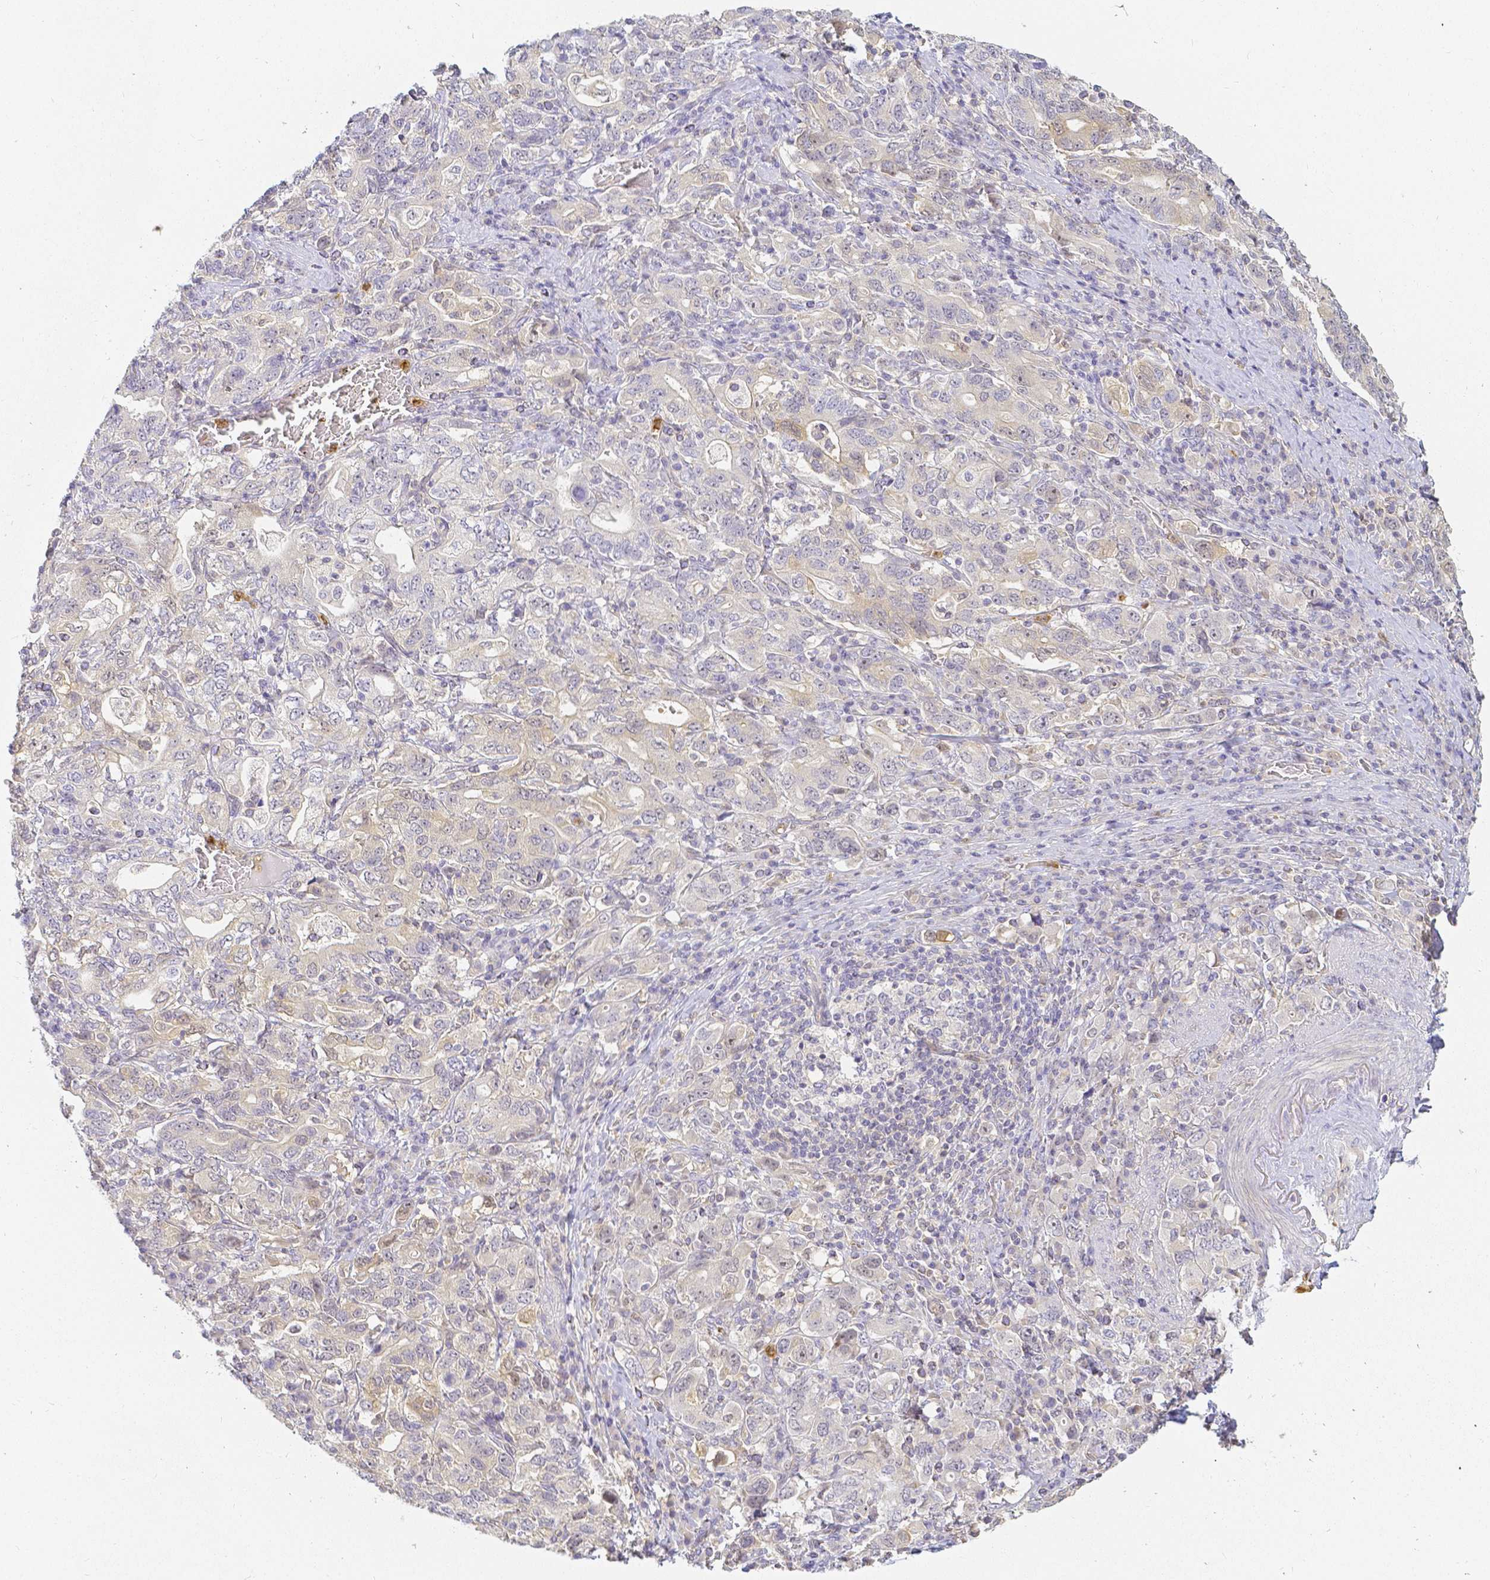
{"staining": {"intensity": "negative", "quantity": "none", "location": "none"}, "tissue": "stomach cancer", "cell_type": "Tumor cells", "image_type": "cancer", "snomed": [{"axis": "morphology", "description": "Adenocarcinoma, NOS"}, {"axis": "topography", "description": "Stomach, upper"}, {"axis": "topography", "description": "Stomach"}], "caption": "DAB immunohistochemical staining of stomach cancer (adenocarcinoma) shows no significant expression in tumor cells. (DAB immunohistochemistry (IHC) visualized using brightfield microscopy, high magnification).", "gene": "KCNH1", "patient": {"sex": "male", "age": 62}}